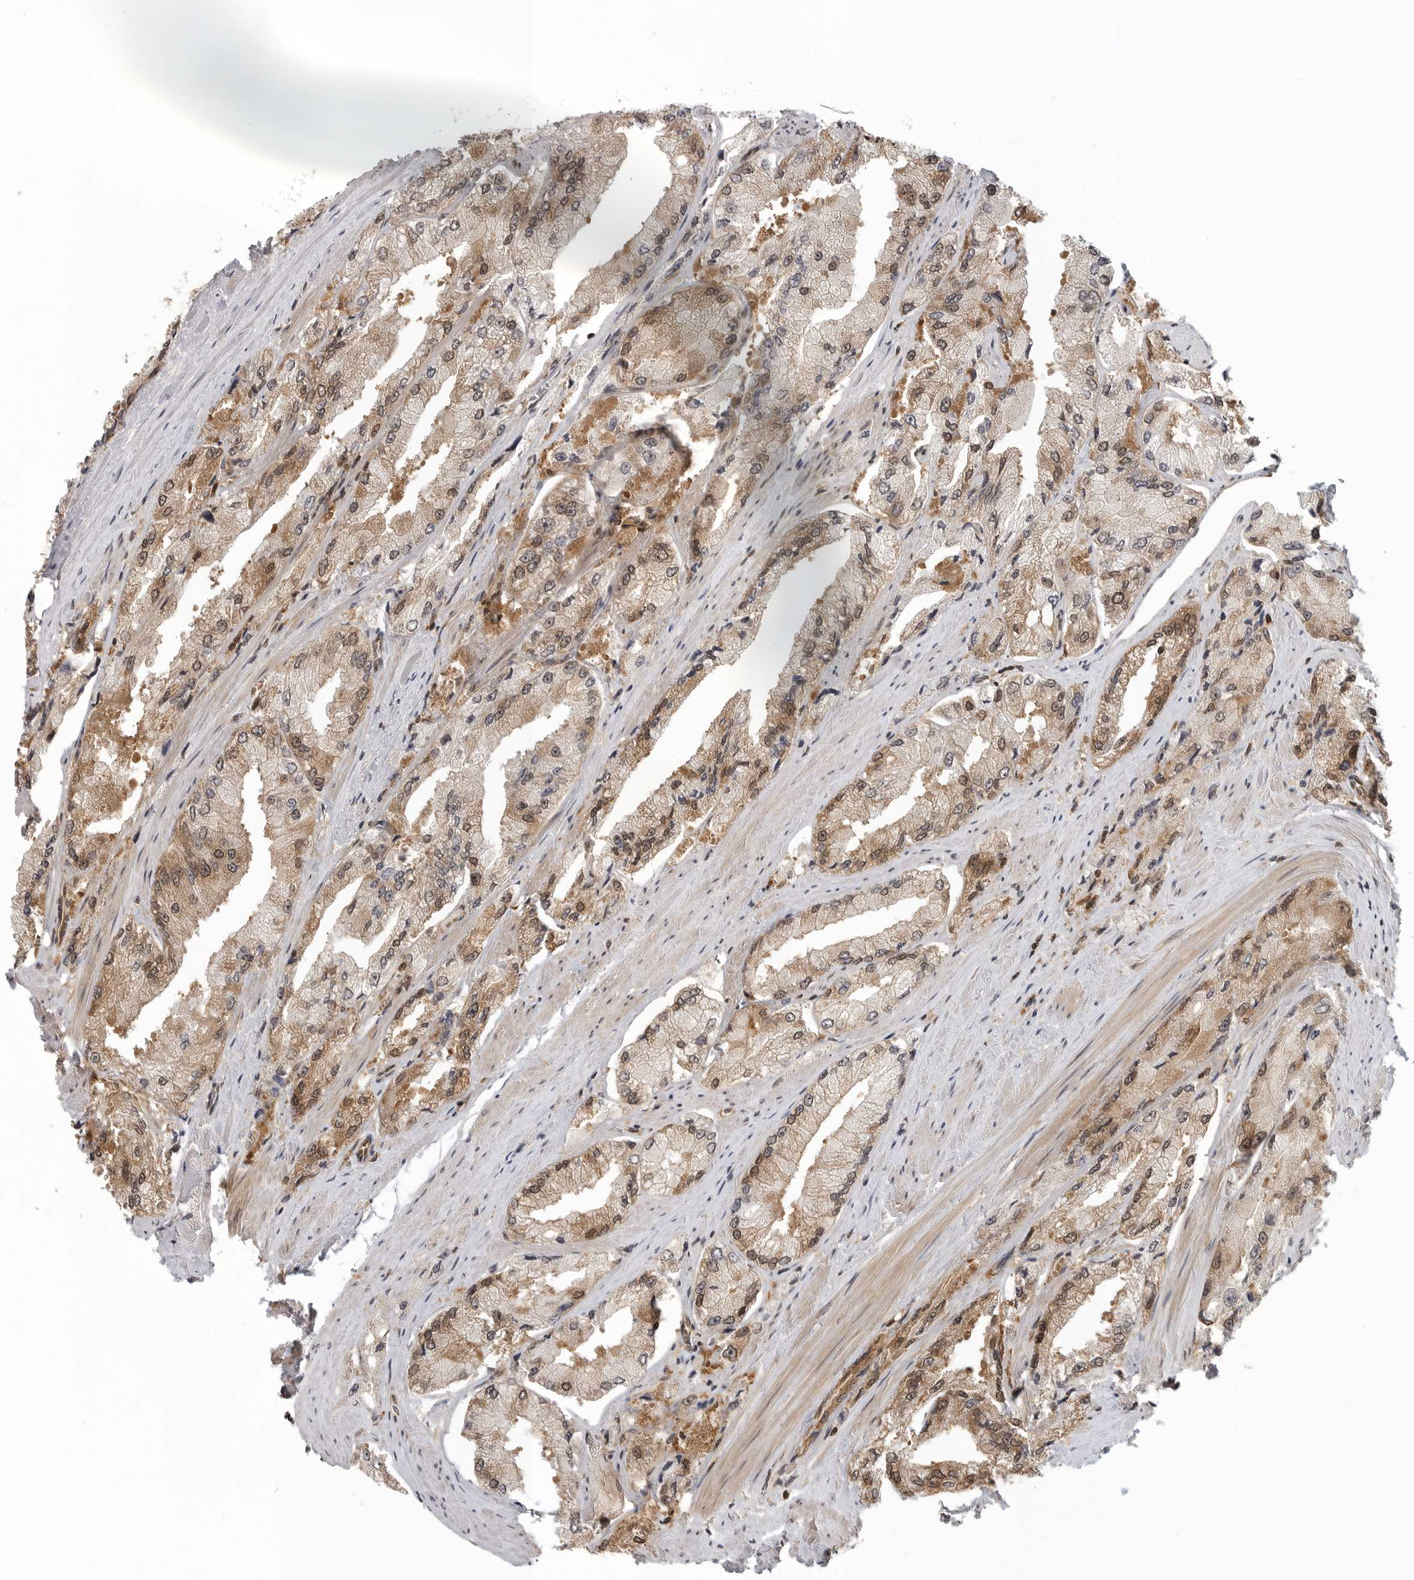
{"staining": {"intensity": "moderate", "quantity": "25%-75%", "location": "cytoplasmic/membranous"}, "tissue": "prostate cancer", "cell_type": "Tumor cells", "image_type": "cancer", "snomed": [{"axis": "morphology", "description": "Adenocarcinoma, High grade"}, {"axis": "topography", "description": "Prostate"}], "caption": "Immunohistochemical staining of human prostate high-grade adenocarcinoma exhibits medium levels of moderate cytoplasmic/membranous protein expression in approximately 25%-75% of tumor cells. (DAB = brown stain, brightfield microscopy at high magnification).", "gene": "SZRD1", "patient": {"sex": "male", "age": 58}}